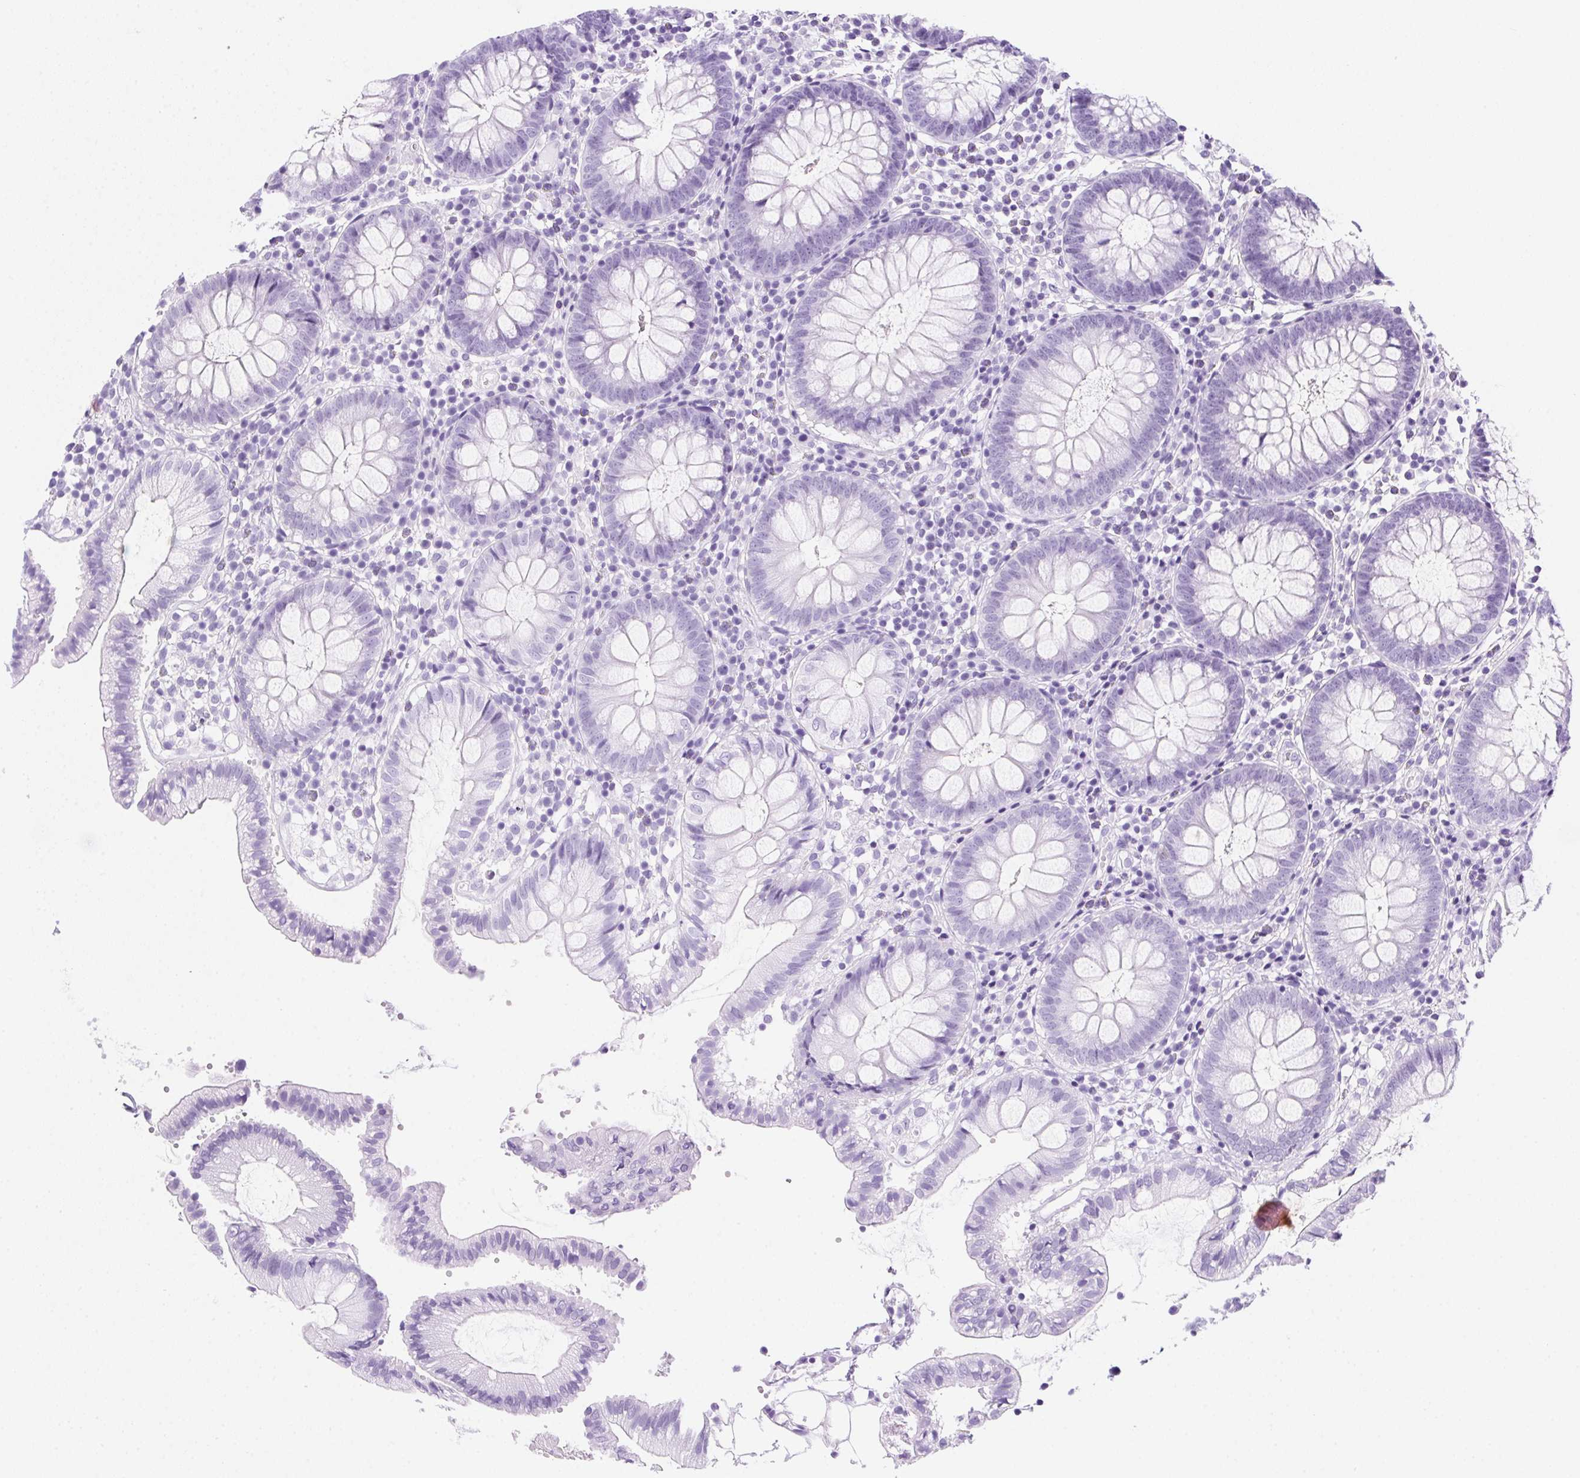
{"staining": {"intensity": "negative", "quantity": "none", "location": "none"}, "tissue": "colon", "cell_type": "Endothelial cells", "image_type": "normal", "snomed": [{"axis": "morphology", "description": "Normal tissue, NOS"}, {"axis": "morphology", "description": "Adenocarcinoma, NOS"}, {"axis": "topography", "description": "Colon"}], "caption": "Micrograph shows no significant protein positivity in endothelial cells of unremarkable colon. (Stains: DAB IHC with hematoxylin counter stain, Microscopy: brightfield microscopy at high magnification).", "gene": "SPACA5B", "patient": {"sex": "male", "age": 83}}